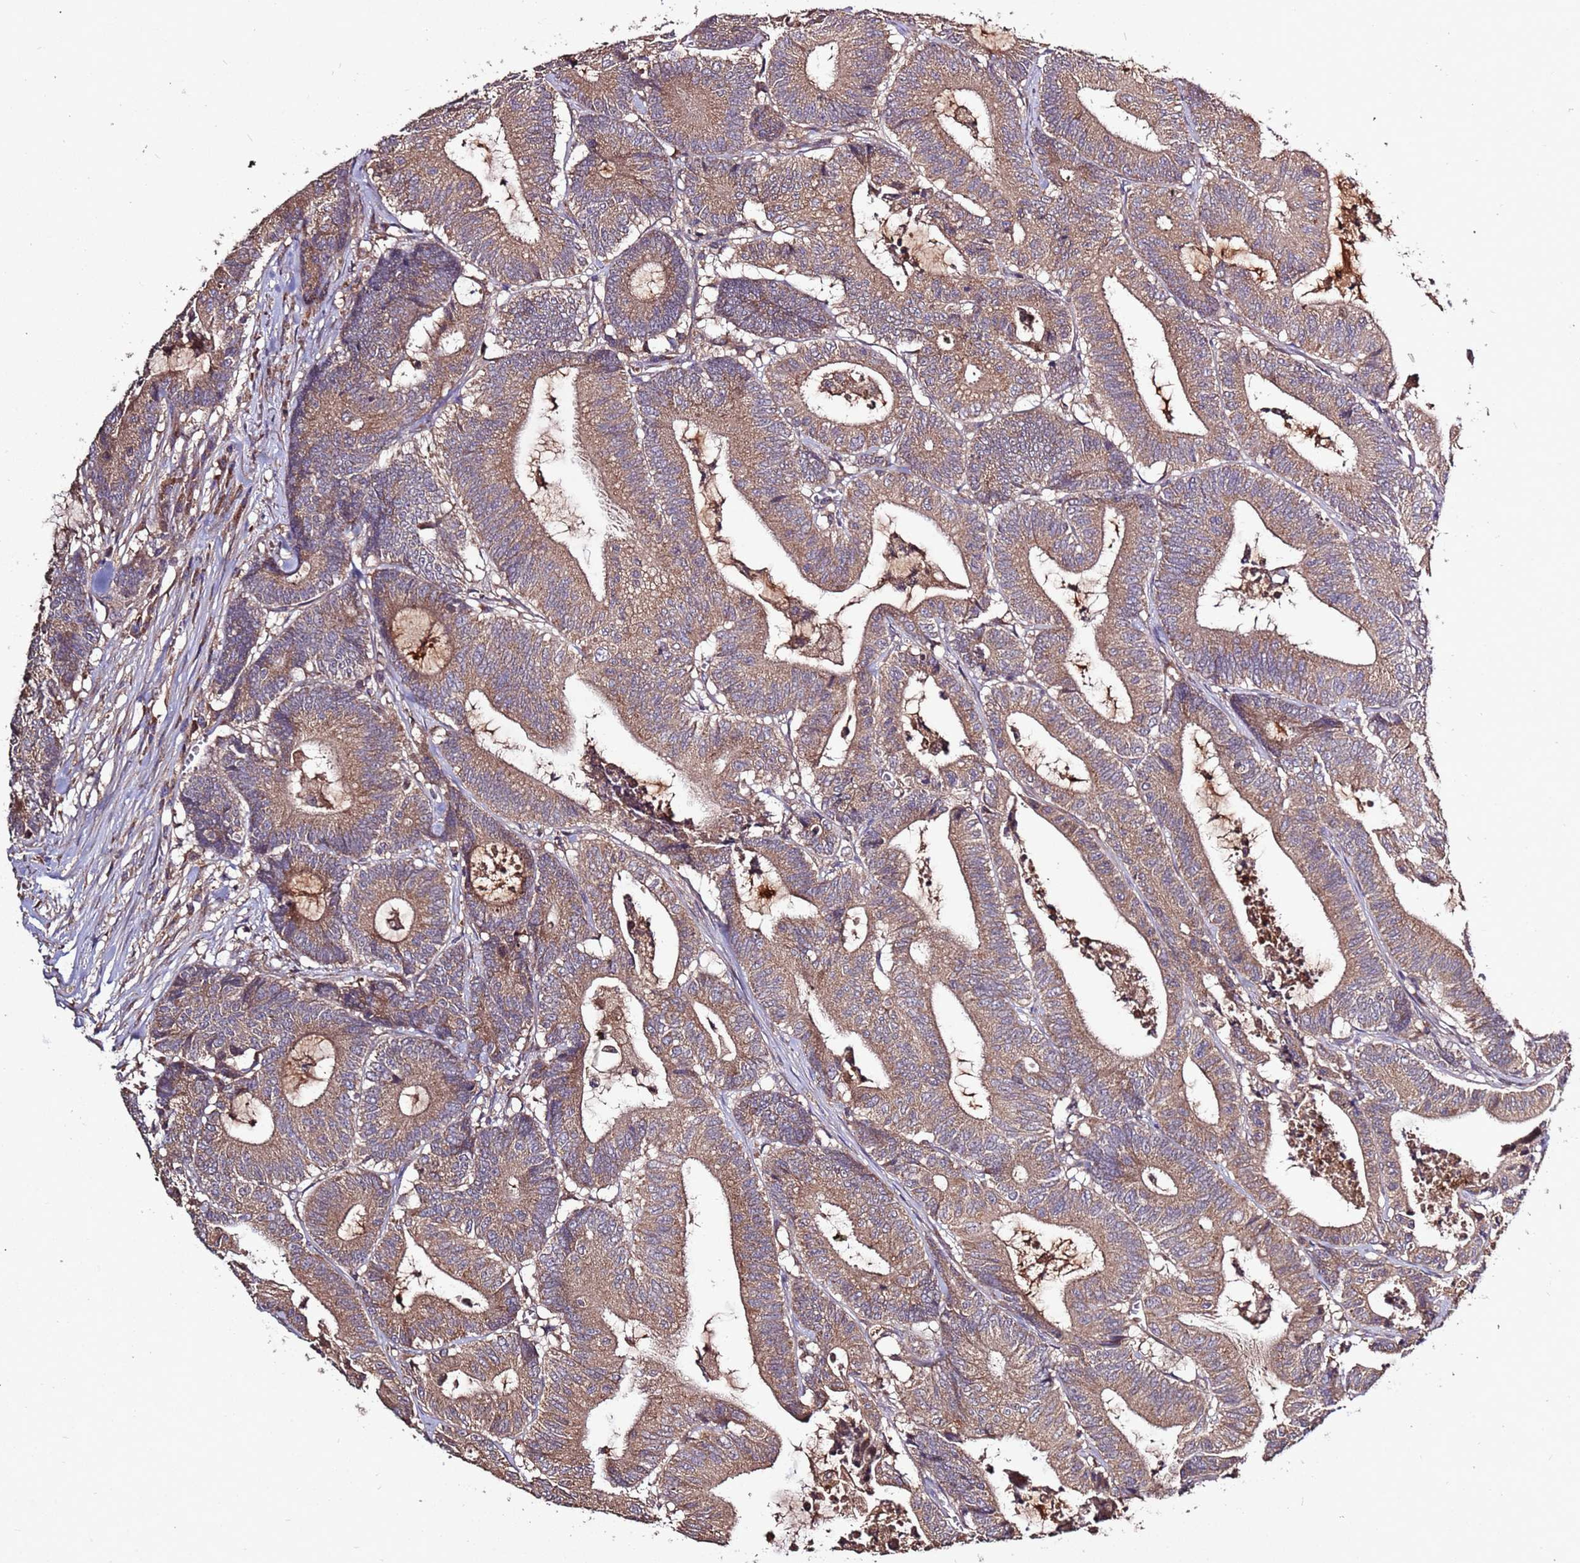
{"staining": {"intensity": "moderate", "quantity": ">75%", "location": "cytoplasmic/membranous"}, "tissue": "colorectal cancer", "cell_type": "Tumor cells", "image_type": "cancer", "snomed": [{"axis": "morphology", "description": "Adenocarcinoma, NOS"}, {"axis": "topography", "description": "Colon"}], "caption": "Immunohistochemical staining of human colorectal cancer displays medium levels of moderate cytoplasmic/membranous staining in approximately >75% of tumor cells.", "gene": "RPS15A", "patient": {"sex": "female", "age": 84}}